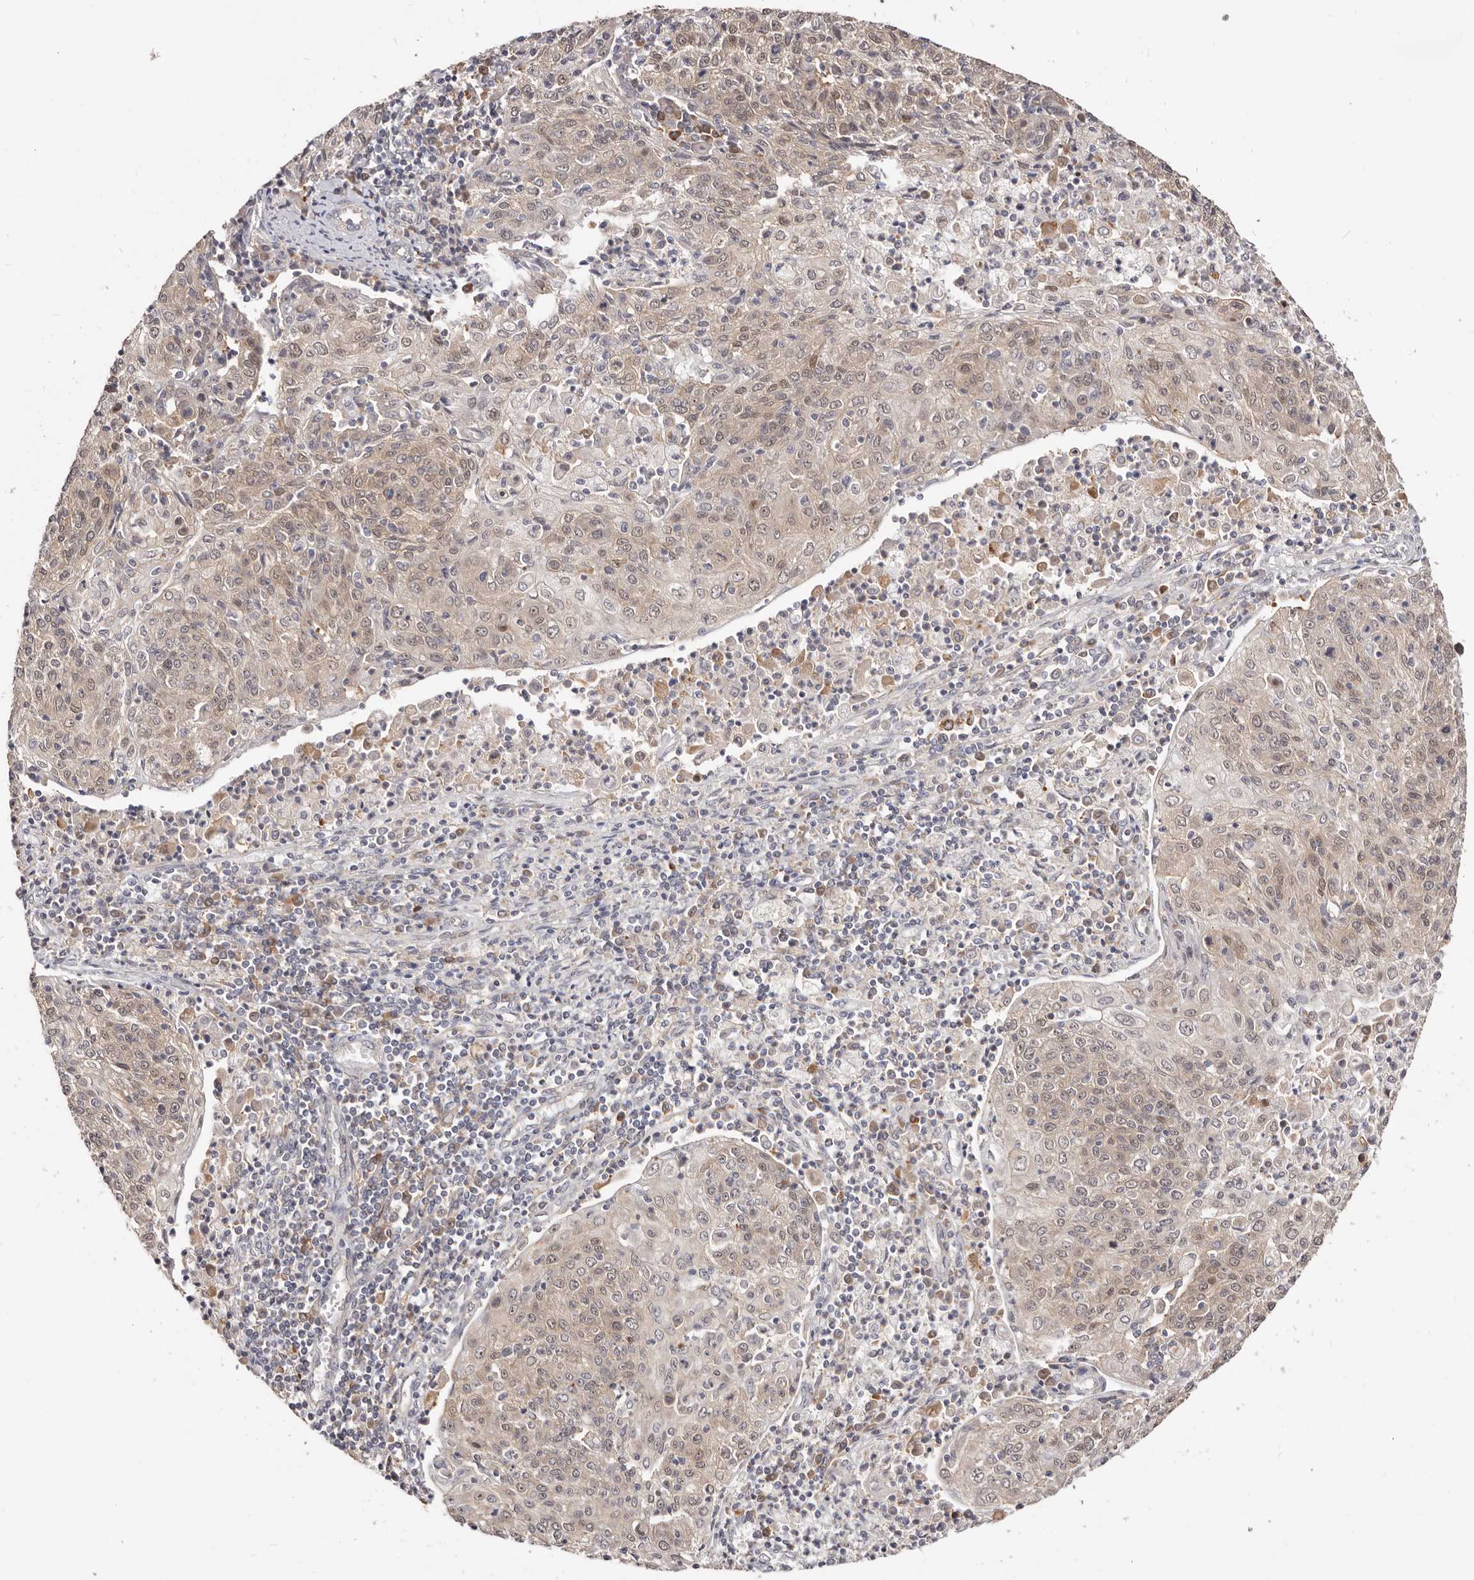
{"staining": {"intensity": "weak", "quantity": "25%-75%", "location": "cytoplasmic/membranous"}, "tissue": "cervical cancer", "cell_type": "Tumor cells", "image_type": "cancer", "snomed": [{"axis": "morphology", "description": "Squamous cell carcinoma, NOS"}, {"axis": "topography", "description": "Cervix"}], "caption": "Weak cytoplasmic/membranous protein expression is present in approximately 25%-75% of tumor cells in squamous cell carcinoma (cervical).", "gene": "GPATCH4", "patient": {"sex": "female", "age": 48}}